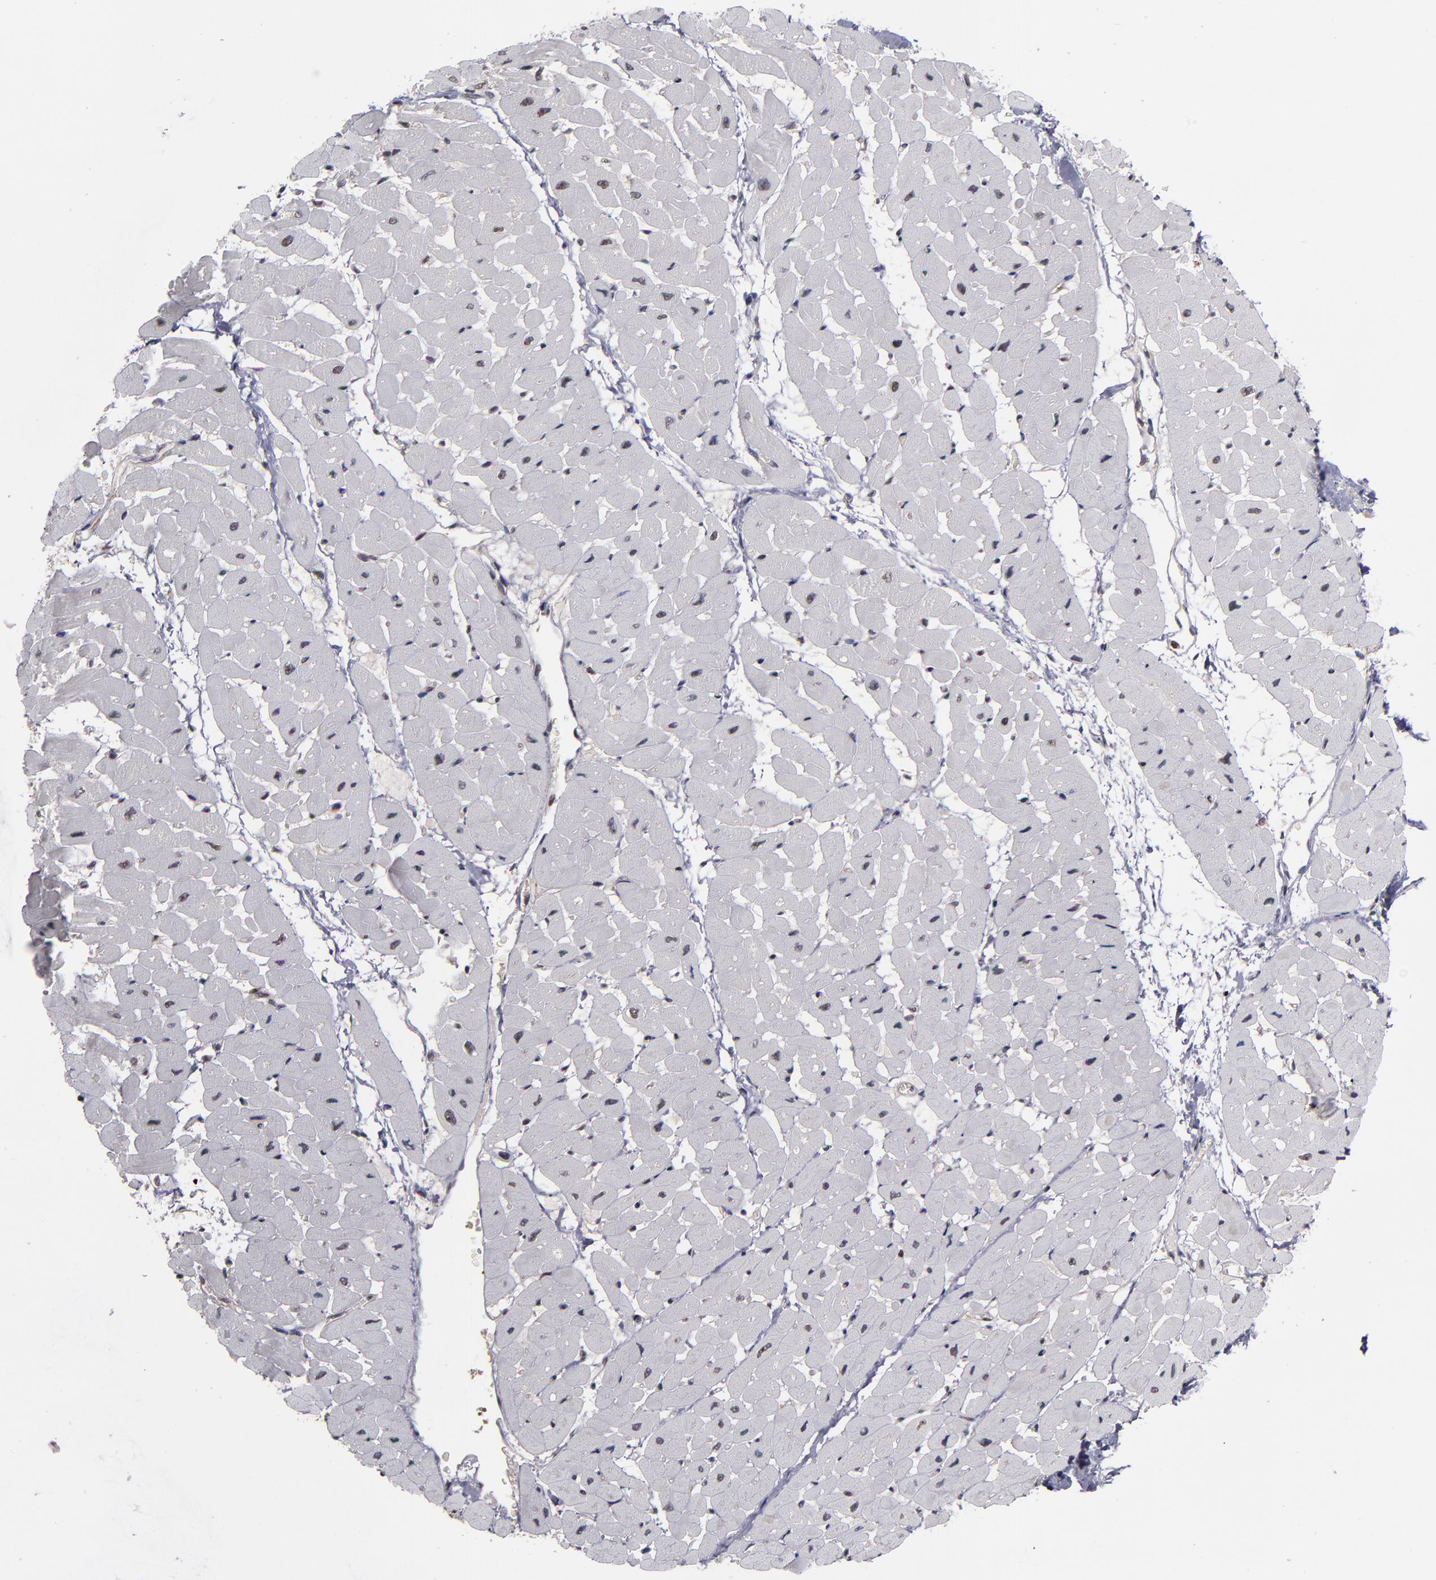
{"staining": {"intensity": "negative", "quantity": "none", "location": "none"}, "tissue": "heart muscle", "cell_type": "Cardiomyocytes", "image_type": "normal", "snomed": [{"axis": "morphology", "description": "Normal tissue, NOS"}, {"axis": "topography", "description": "Heart"}], "caption": "Protein analysis of unremarkable heart muscle exhibits no significant expression in cardiomyocytes. The staining is performed using DAB (3,3'-diaminobenzidine) brown chromogen with nuclei counter-stained in using hematoxylin.", "gene": "KDM6A", "patient": {"sex": "male", "age": 45}}